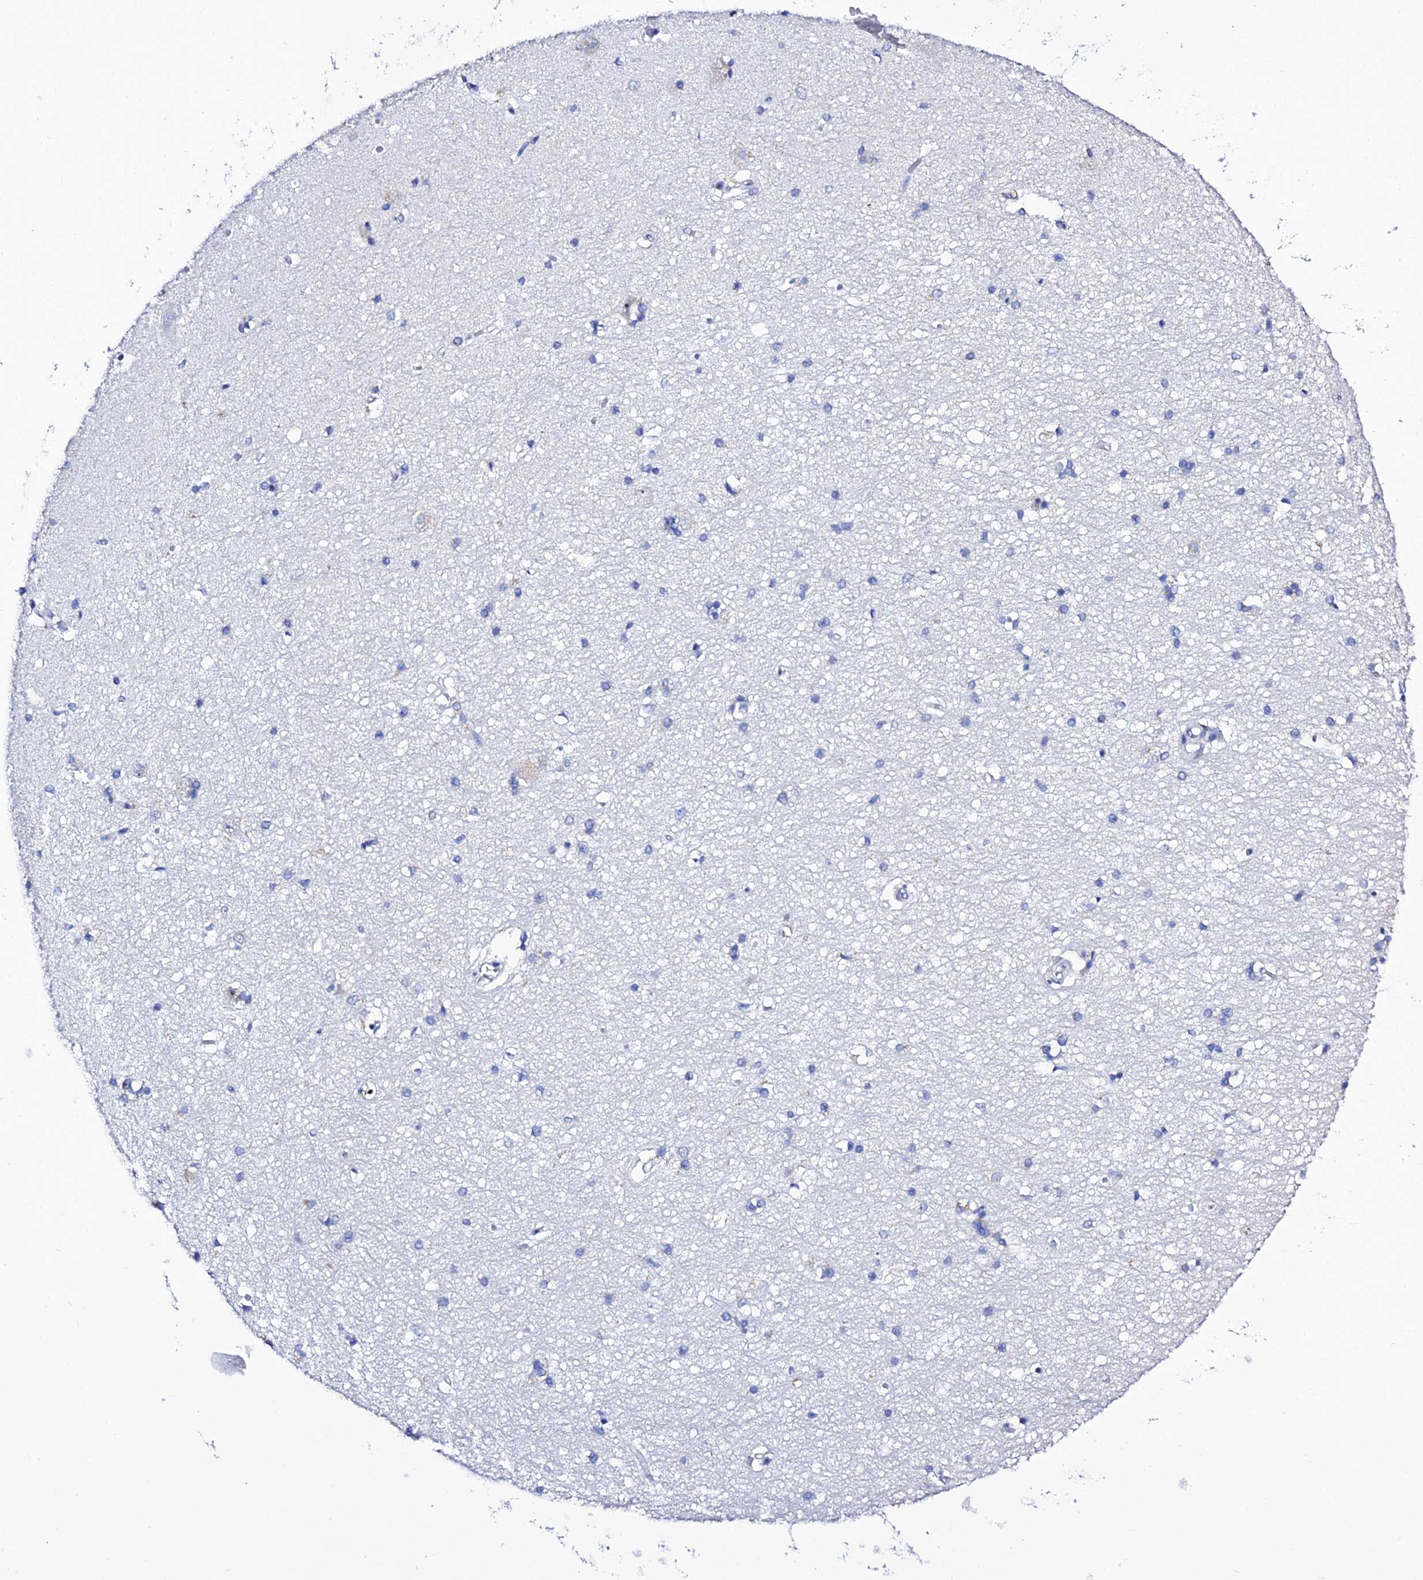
{"staining": {"intensity": "negative", "quantity": "none", "location": "none"}, "tissue": "hippocampus", "cell_type": "Glial cells", "image_type": "normal", "snomed": [{"axis": "morphology", "description": "Normal tissue, NOS"}, {"axis": "topography", "description": "Hippocampus"}], "caption": "Immunohistochemistry (IHC) photomicrograph of benign hippocampus: human hippocampus stained with DAB shows no significant protein positivity in glial cells.", "gene": "POFUT2", "patient": {"sex": "male", "age": 45}}